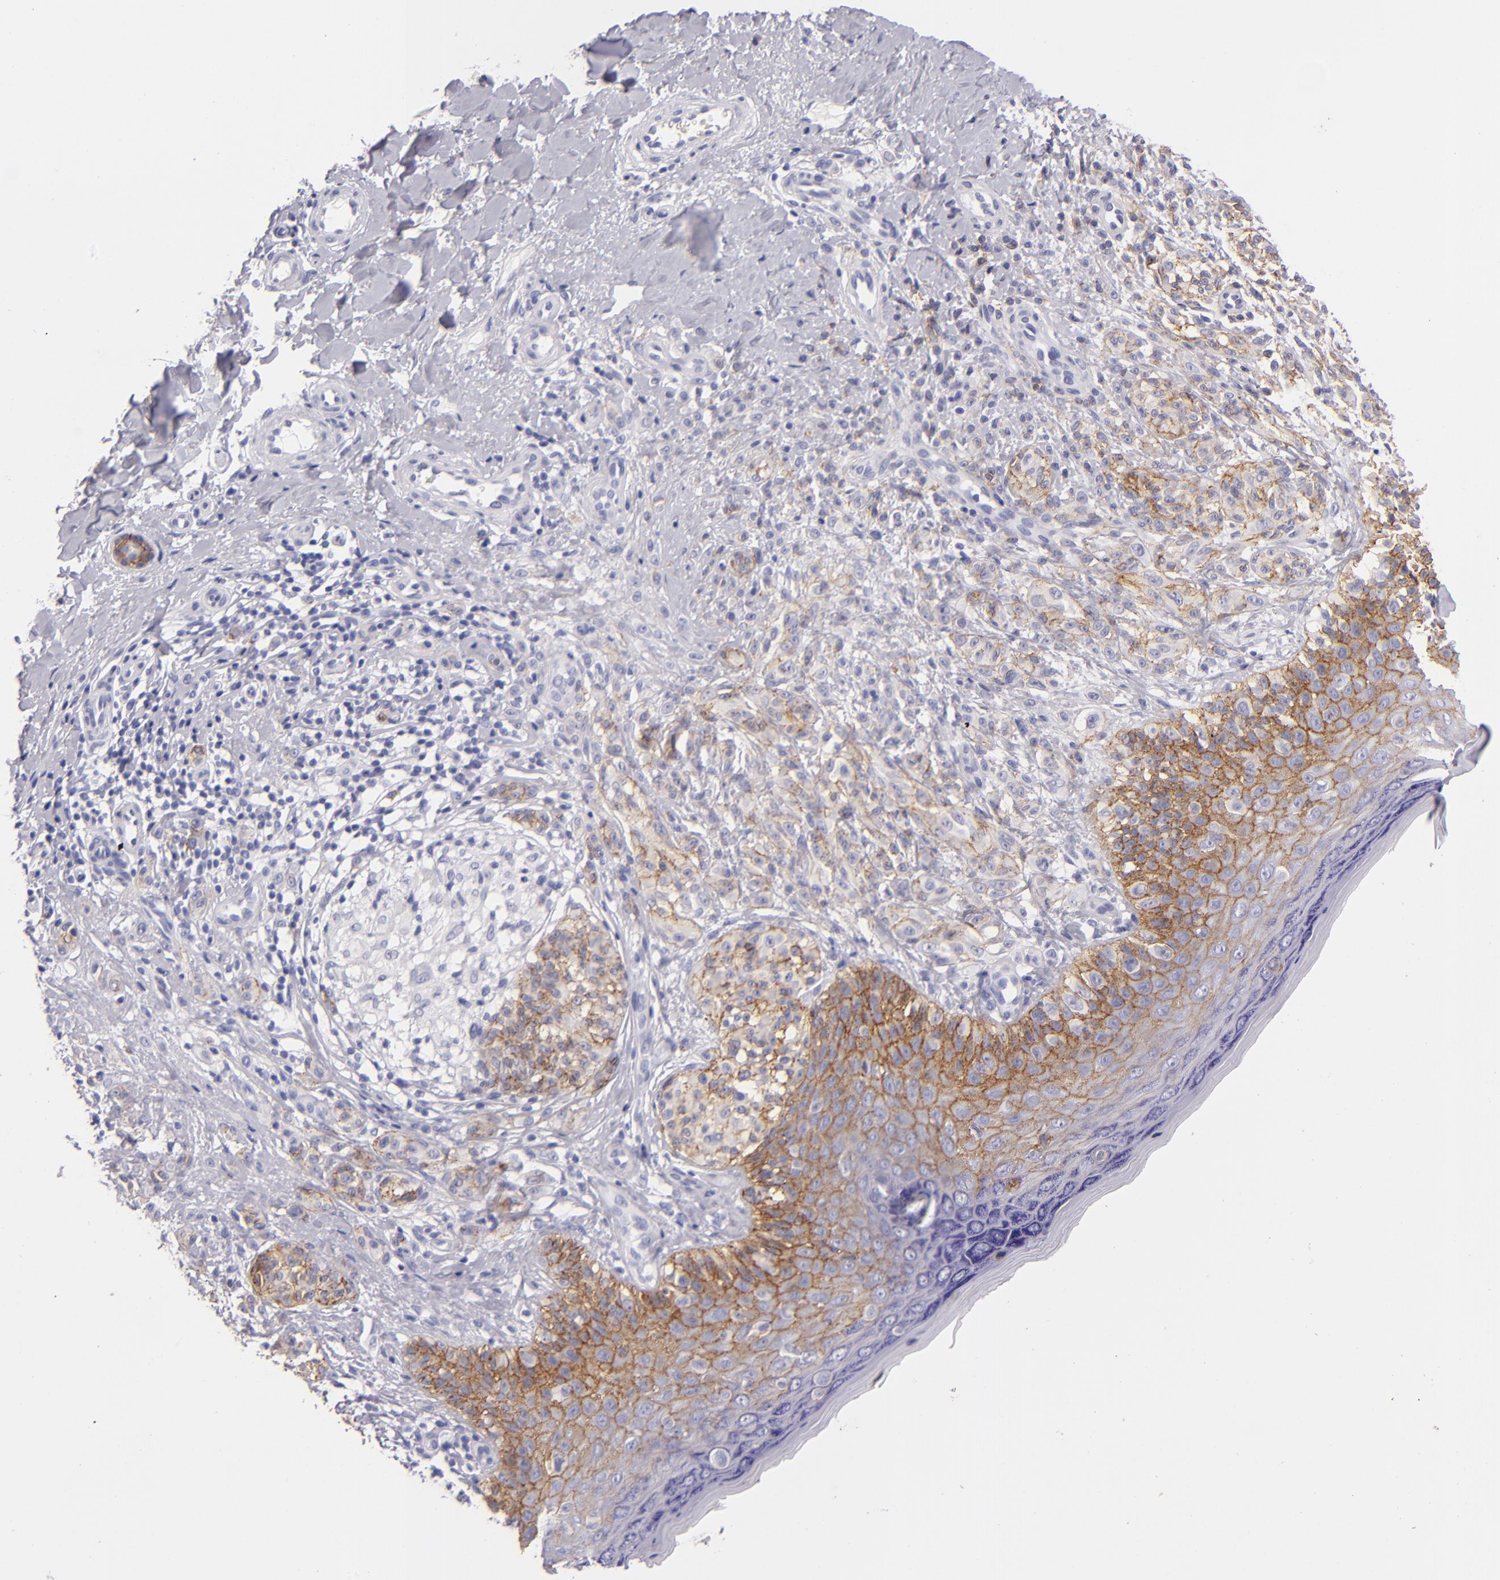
{"staining": {"intensity": "weak", "quantity": "25%-75%", "location": "cytoplasmic/membranous"}, "tissue": "melanoma", "cell_type": "Tumor cells", "image_type": "cancer", "snomed": [{"axis": "morphology", "description": "Malignant melanoma, NOS"}, {"axis": "topography", "description": "Skin"}], "caption": "Malignant melanoma was stained to show a protein in brown. There is low levels of weak cytoplasmic/membranous expression in approximately 25%-75% of tumor cells. Using DAB (3,3'-diaminobenzidine) (brown) and hematoxylin (blue) stains, captured at high magnification using brightfield microscopy.", "gene": "CDH3", "patient": {"sex": "male", "age": 57}}